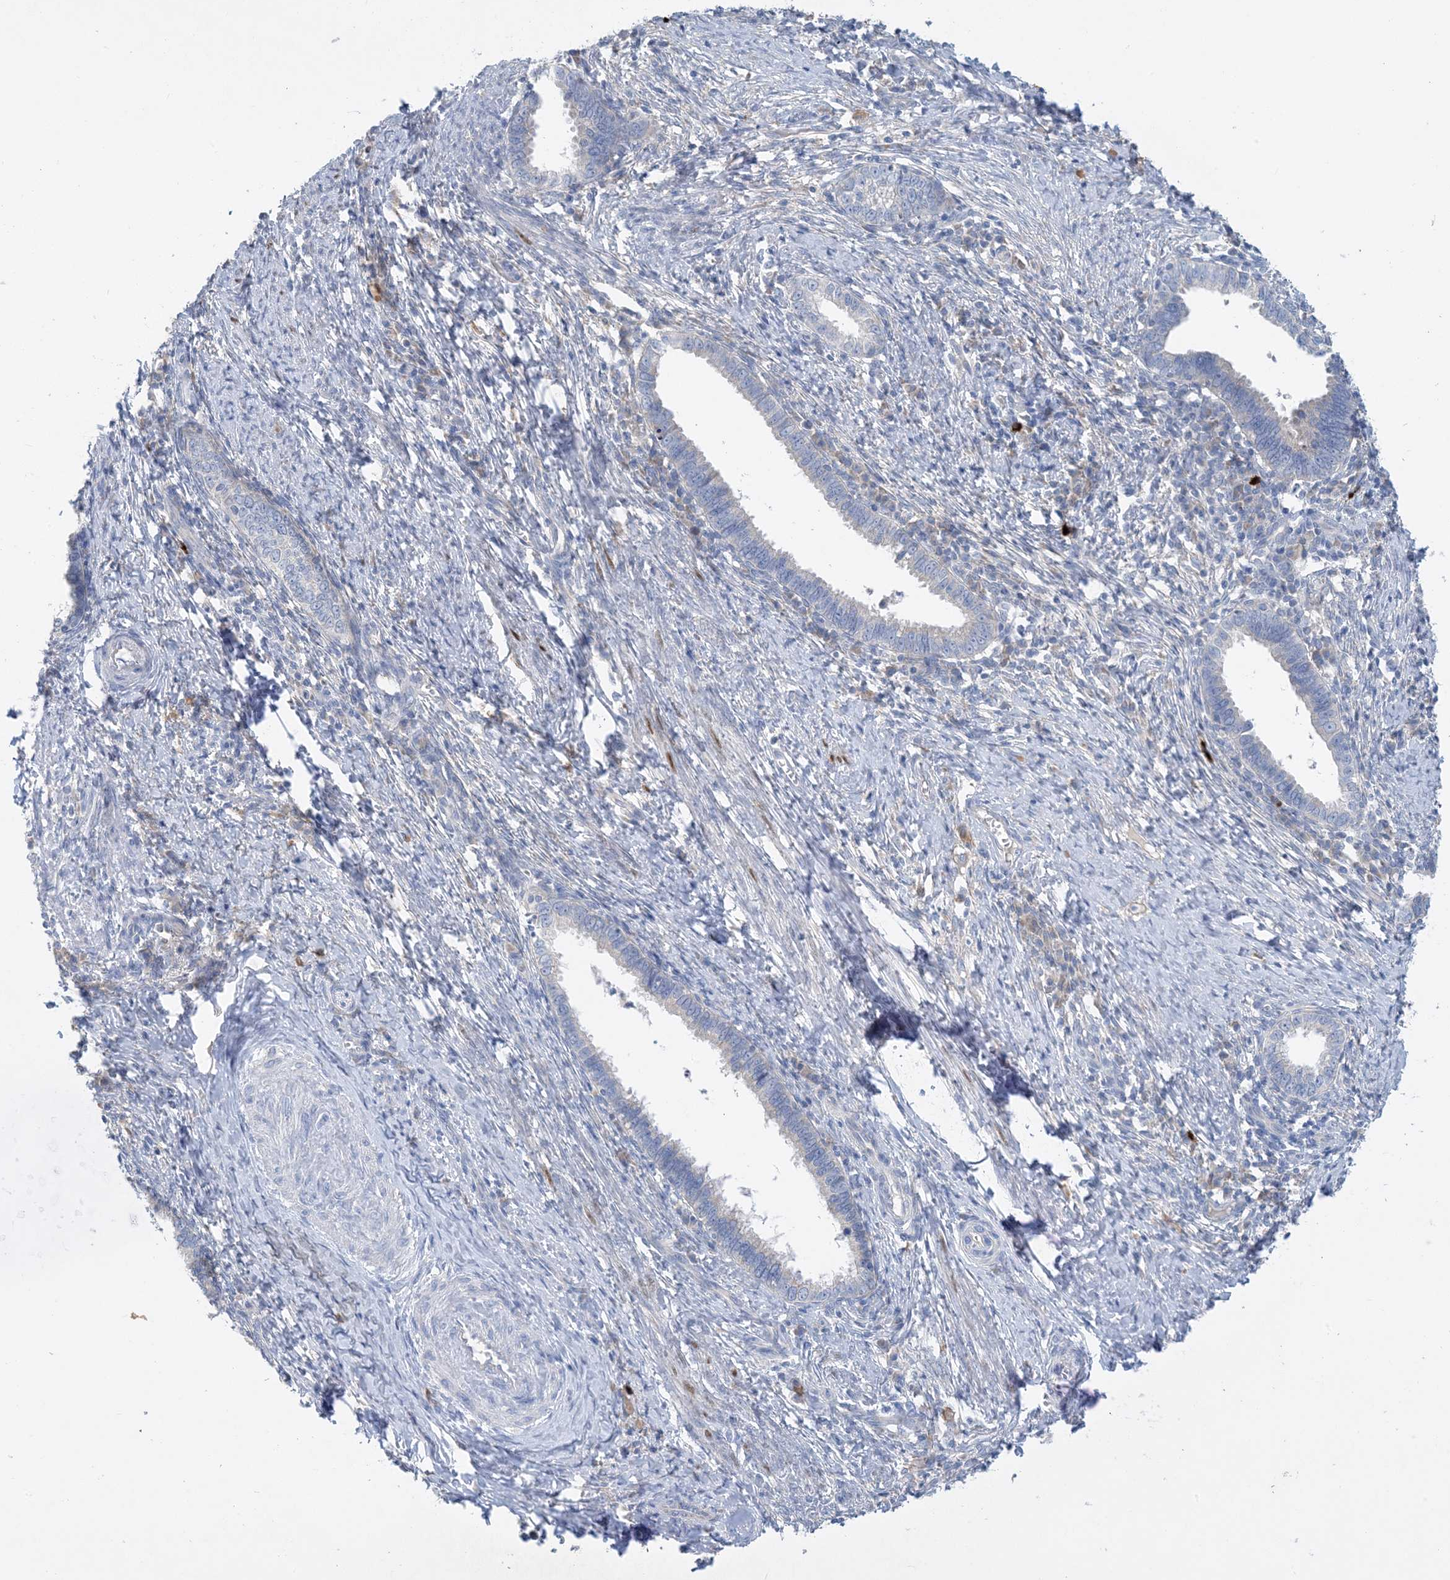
{"staining": {"intensity": "negative", "quantity": "none", "location": "none"}, "tissue": "cervical cancer", "cell_type": "Tumor cells", "image_type": "cancer", "snomed": [{"axis": "morphology", "description": "Adenocarcinoma, NOS"}, {"axis": "topography", "description": "Cervix"}], "caption": "Protein analysis of adenocarcinoma (cervical) reveals no significant expression in tumor cells. The staining was performed using DAB to visualize the protein expression in brown, while the nuclei were stained in blue with hematoxylin (Magnification: 20x).", "gene": "ZCCHC18", "patient": {"sex": "female", "age": 36}}